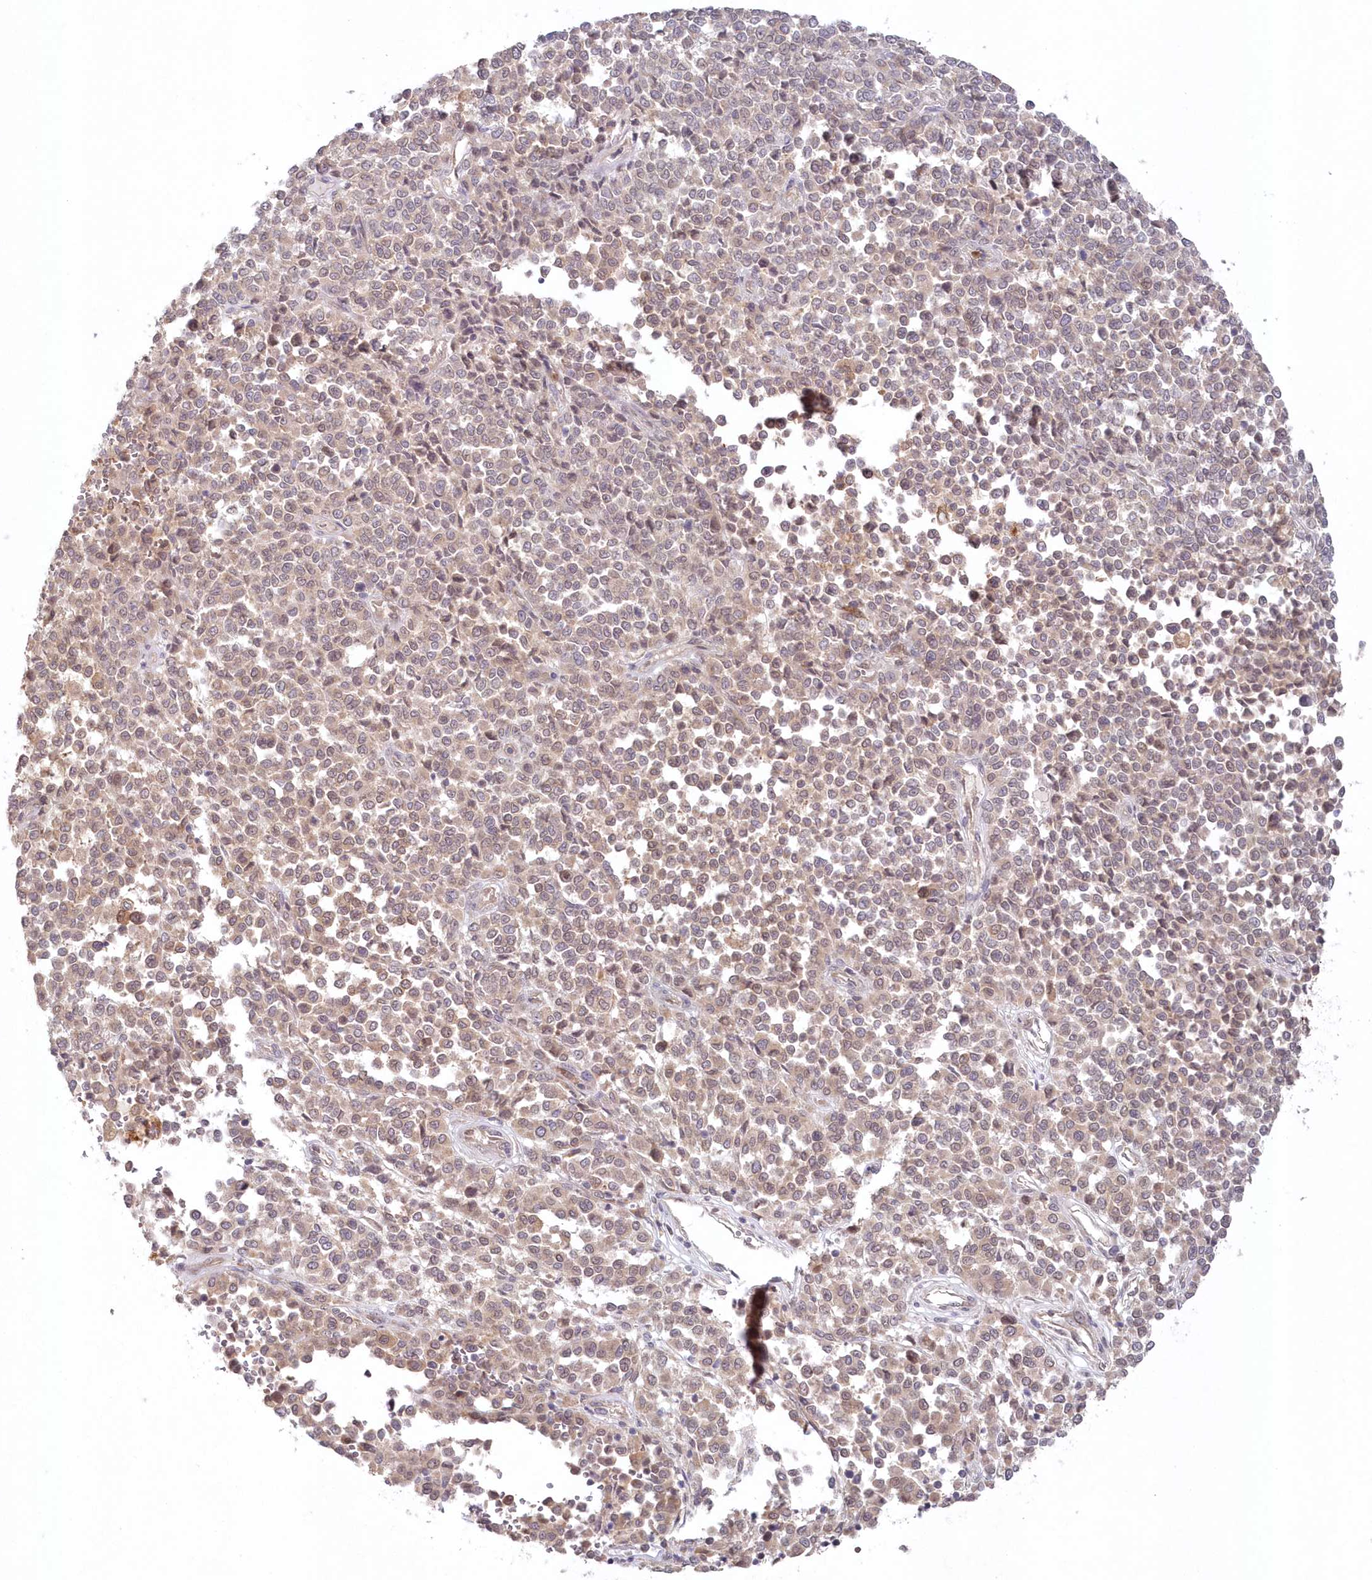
{"staining": {"intensity": "weak", "quantity": "25%-75%", "location": "cytoplasmic/membranous,nuclear"}, "tissue": "melanoma", "cell_type": "Tumor cells", "image_type": "cancer", "snomed": [{"axis": "morphology", "description": "Malignant melanoma, Metastatic site"}, {"axis": "topography", "description": "Pancreas"}], "caption": "Human malignant melanoma (metastatic site) stained for a protein (brown) displays weak cytoplasmic/membranous and nuclear positive staining in approximately 25%-75% of tumor cells.", "gene": "GBE1", "patient": {"sex": "female", "age": 30}}